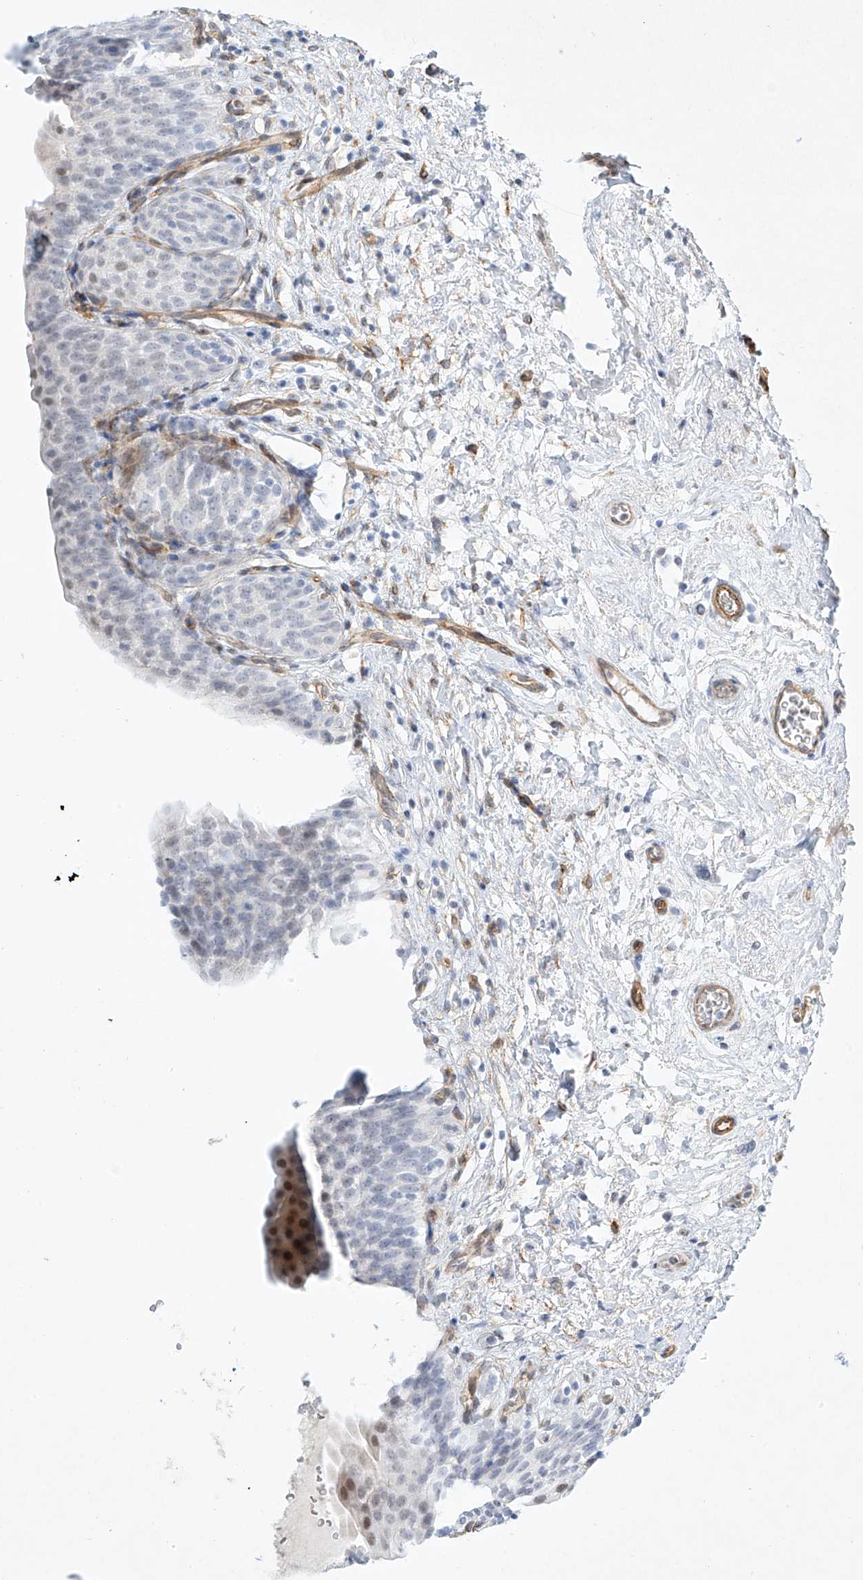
{"staining": {"intensity": "weak", "quantity": "<25%", "location": "nuclear"}, "tissue": "urinary bladder", "cell_type": "Urothelial cells", "image_type": "normal", "snomed": [{"axis": "morphology", "description": "Normal tissue, NOS"}, {"axis": "topography", "description": "Urinary bladder"}], "caption": "Human urinary bladder stained for a protein using immunohistochemistry (IHC) shows no positivity in urothelial cells.", "gene": "REEP2", "patient": {"sex": "male", "age": 83}}